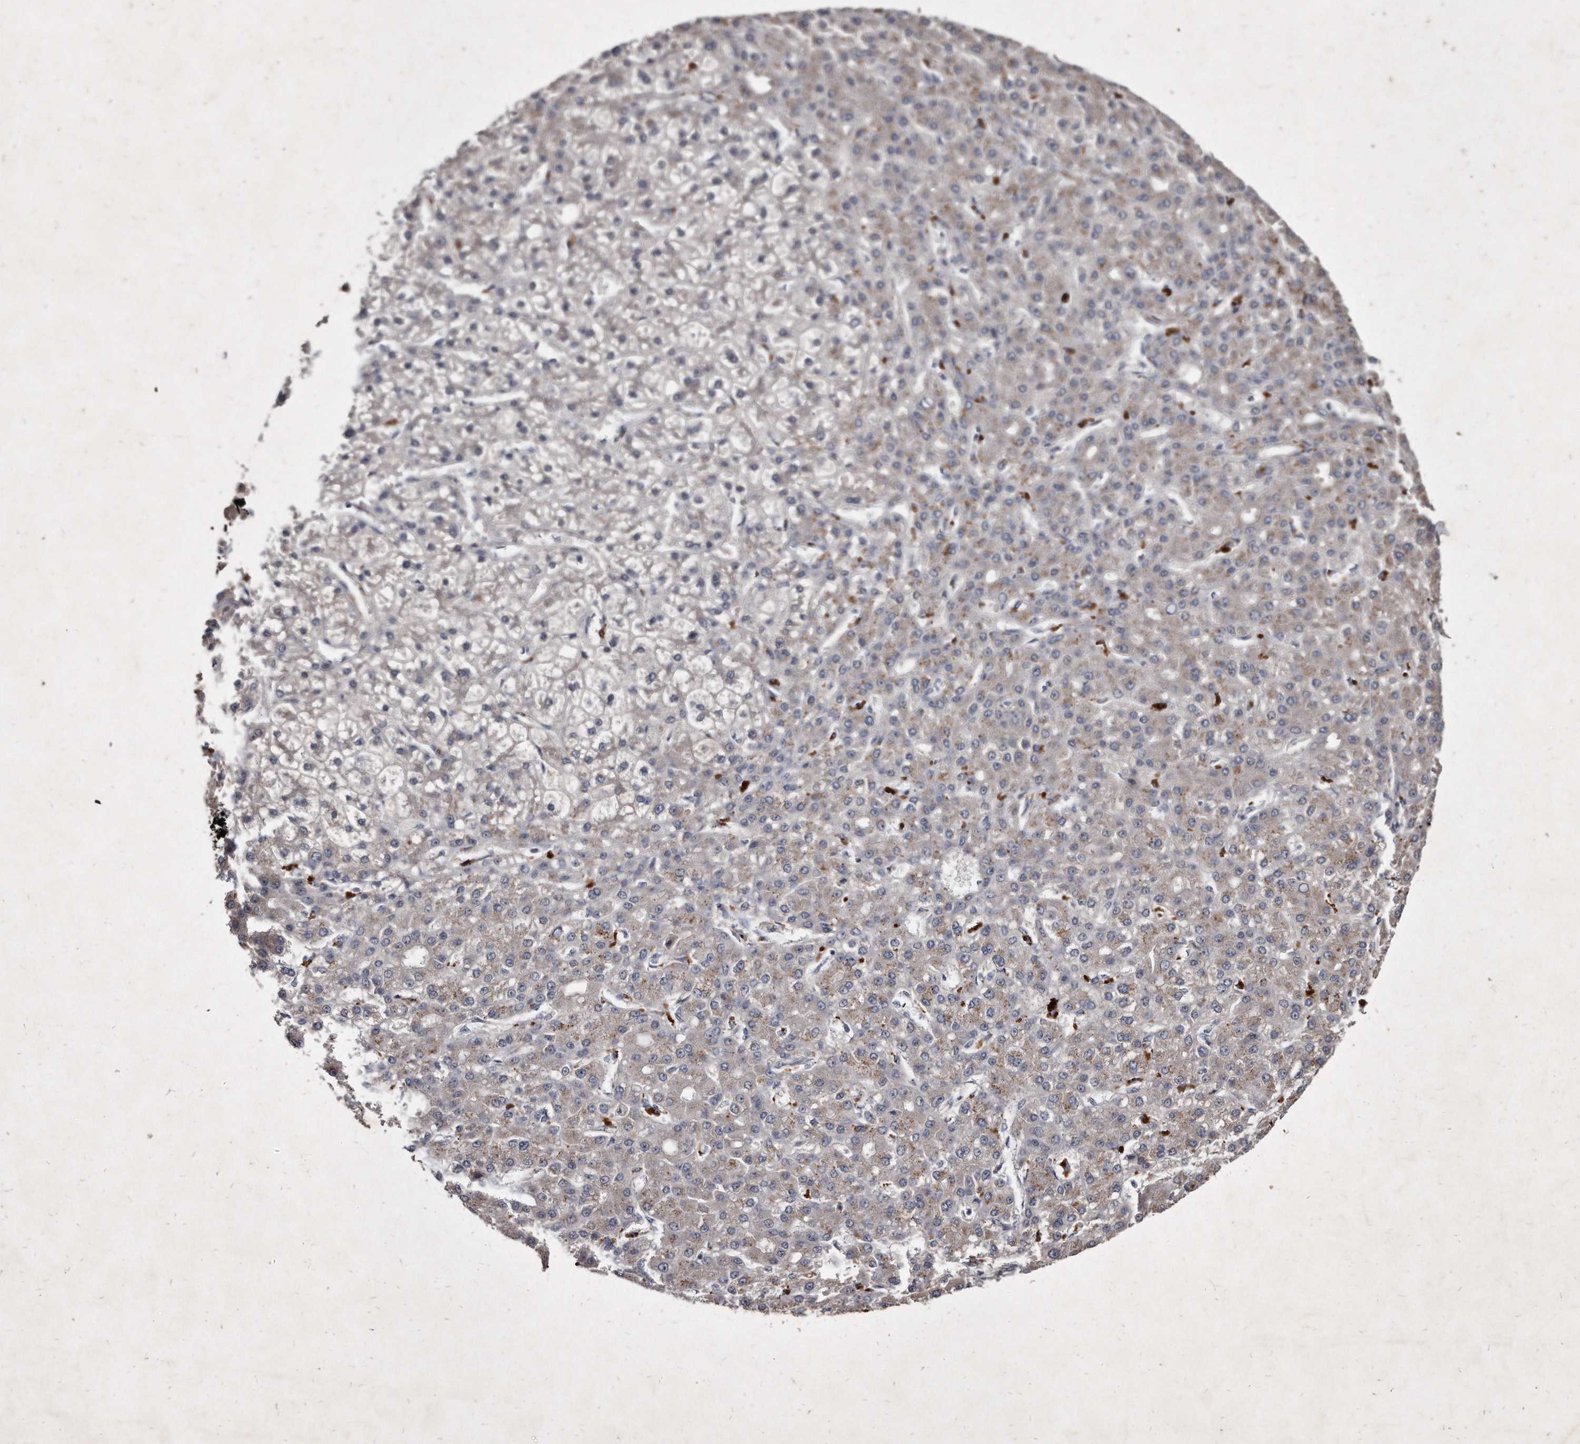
{"staining": {"intensity": "weak", "quantity": "25%-75%", "location": "cytoplasmic/membranous"}, "tissue": "liver cancer", "cell_type": "Tumor cells", "image_type": "cancer", "snomed": [{"axis": "morphology", "description": "Carcinoma, Hepatocellular, NOS"}, {"axis": "topography", "description": "Liver"}], "caption": "Liver cancer (hepatocellular carcinoma) stained with DAB immunohistochemistry exhibits low levels of weak cytoplasmic/membranous staining in about 25%-75% of tumor cells.", "gene": "KLHDC3", "patient": {"sex": "male", "age": 67}}